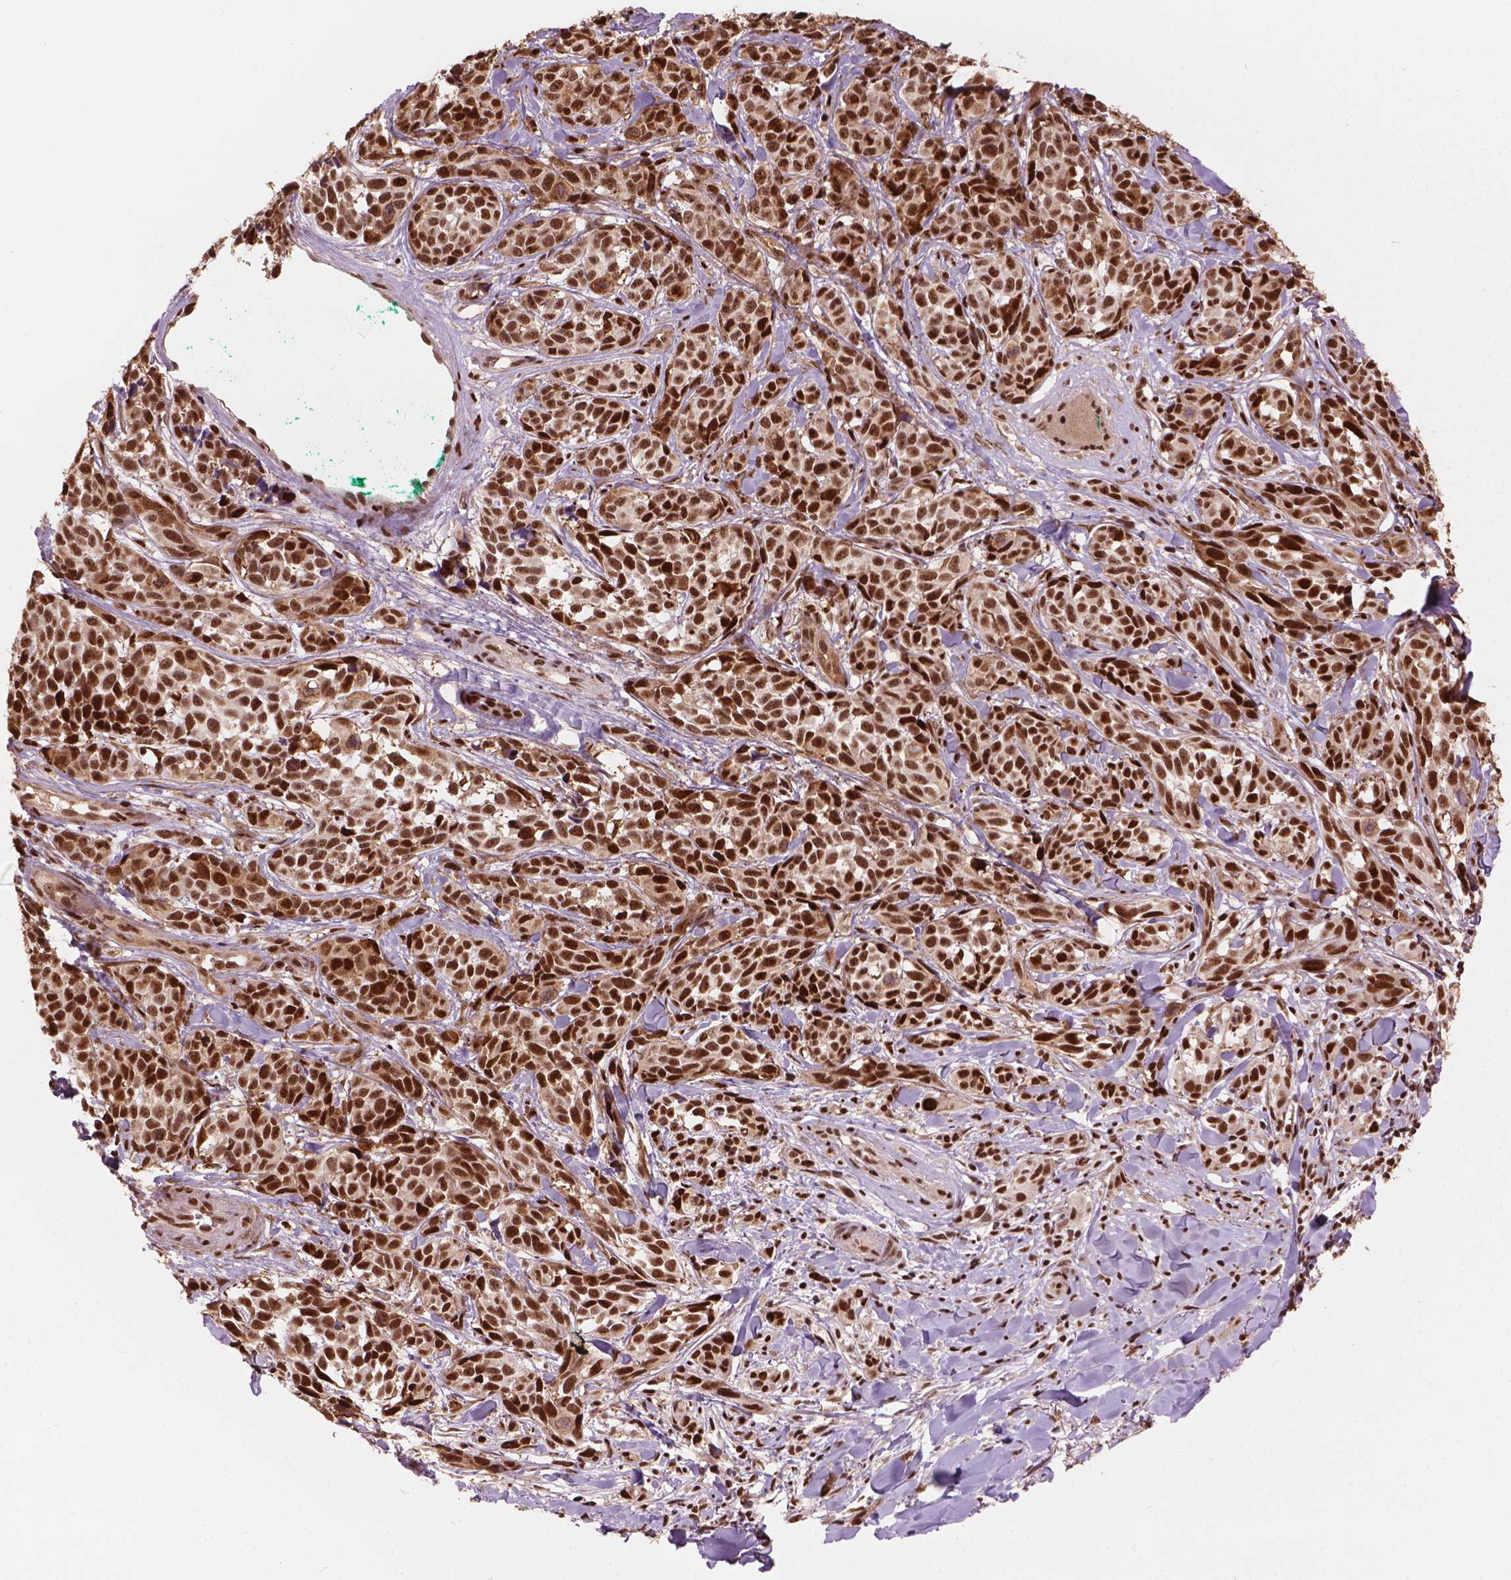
{"staining": {"intensity": "strong", "quantity": ">75%", "location": "nuclear"}, "tissue": "melanoma", "cell_type": "Tumor cells", "image_type": "cancer", "snomed": [{"axis": "morphology", "description": "Malignant melanoma, NOS"}, {"axis": "topography", "description": "Skin"}], "caption": "Immunohistochemistry photomicrograph of neoplastic tissue: melanoma stained using immunohistochemistry (IHC) displays high levels of strong protein expression localized specifically in the nuclear of tumor cells, appearing as a nuclear brown color.", "gene": "ANP32B", "patient": {"sex": "female", "age": 88}}